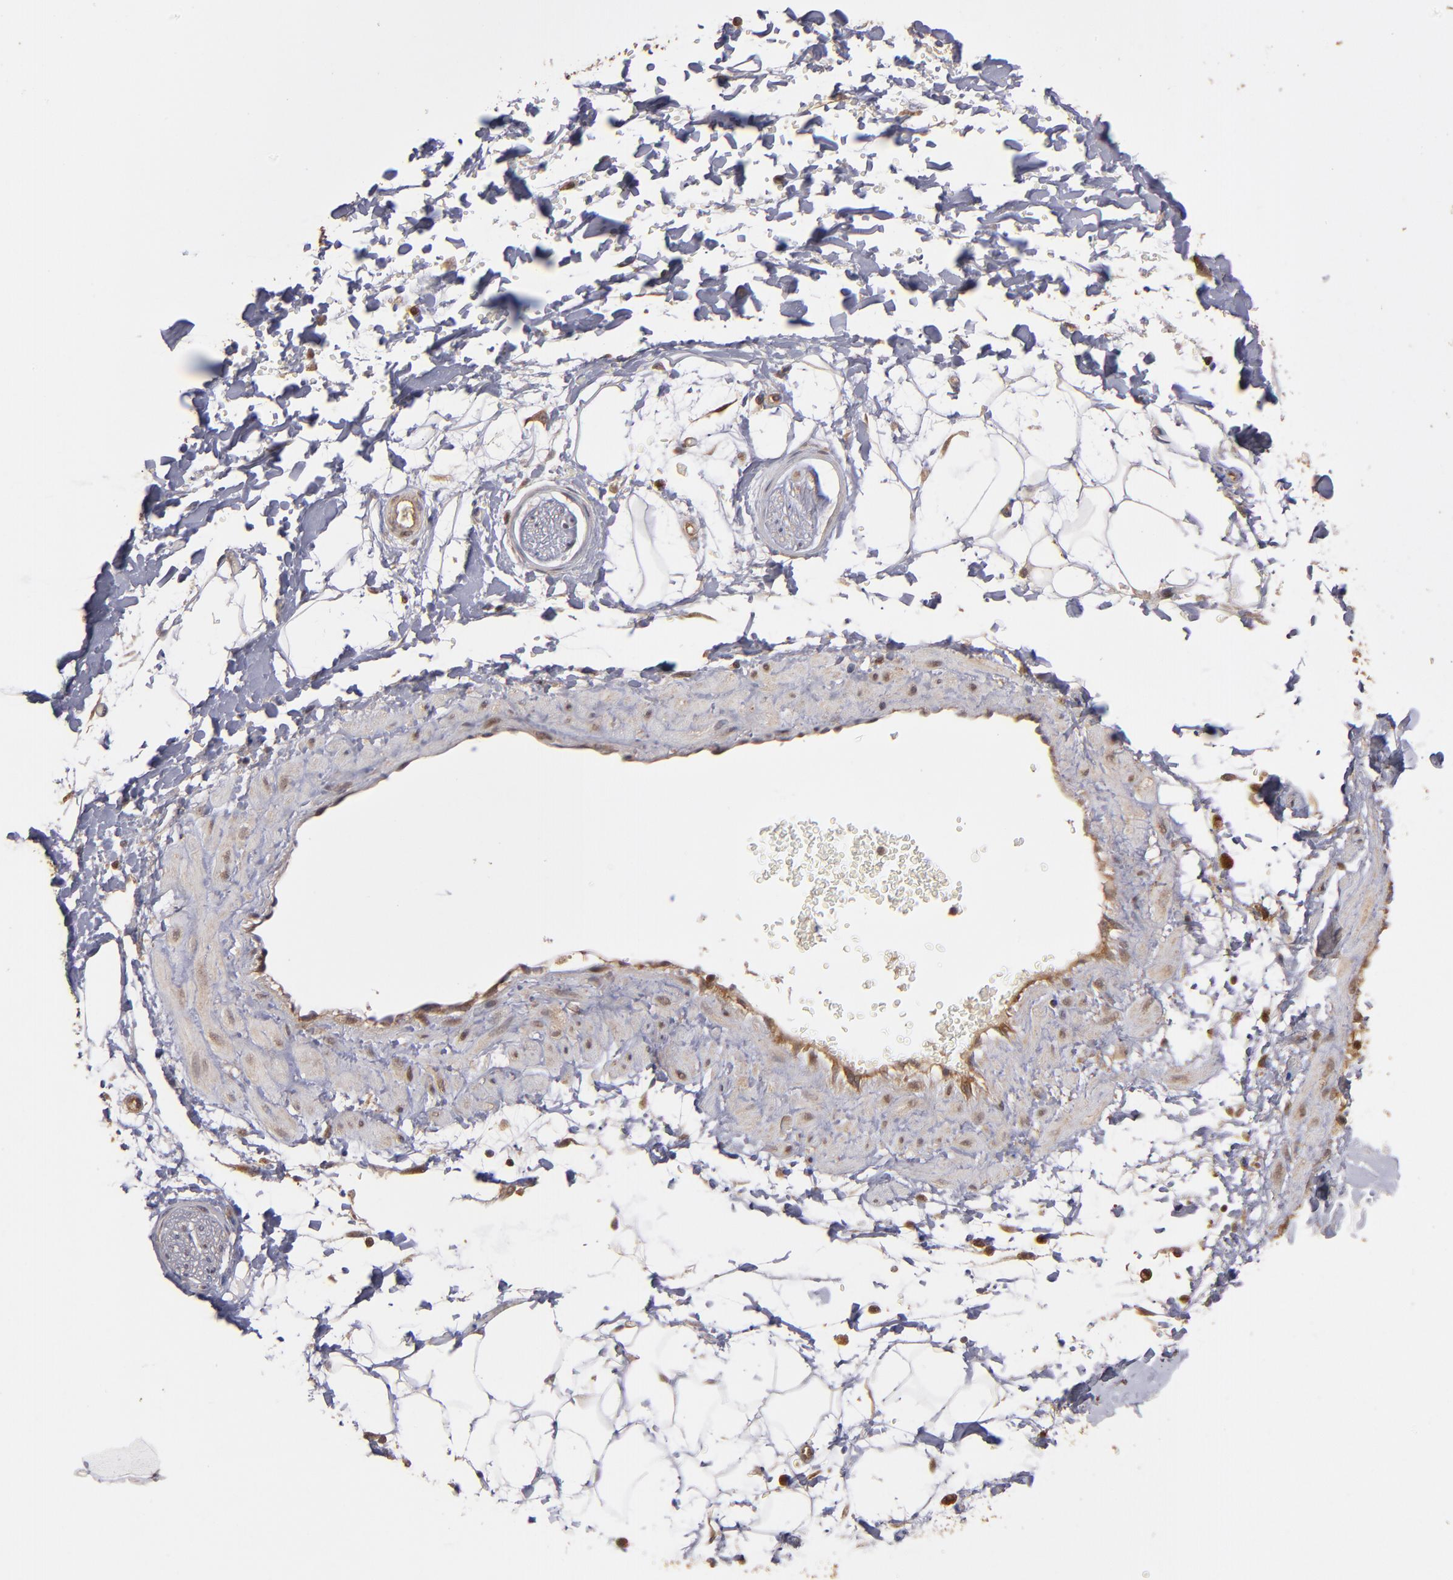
{"staining": {"intensity": "moderate", "quantity": ">75%", "location": "cytoplasmic/membranous"}, "tissue": "adipose tissue", "cell_type": "Adipocytes", "image_type": "normal", "snomed": [{"axis": "morphology", "description": "Normal tissue, NOS"}, {"axis": "topography", "description": "Soft tissue"}], "caption": "Benign adipose tissue shows moderate cytoplasmic/membranous expression in about >75% of adipocytes.", "gene": "BDKRB1", "patient": {"sex": "male", "age": 72}}